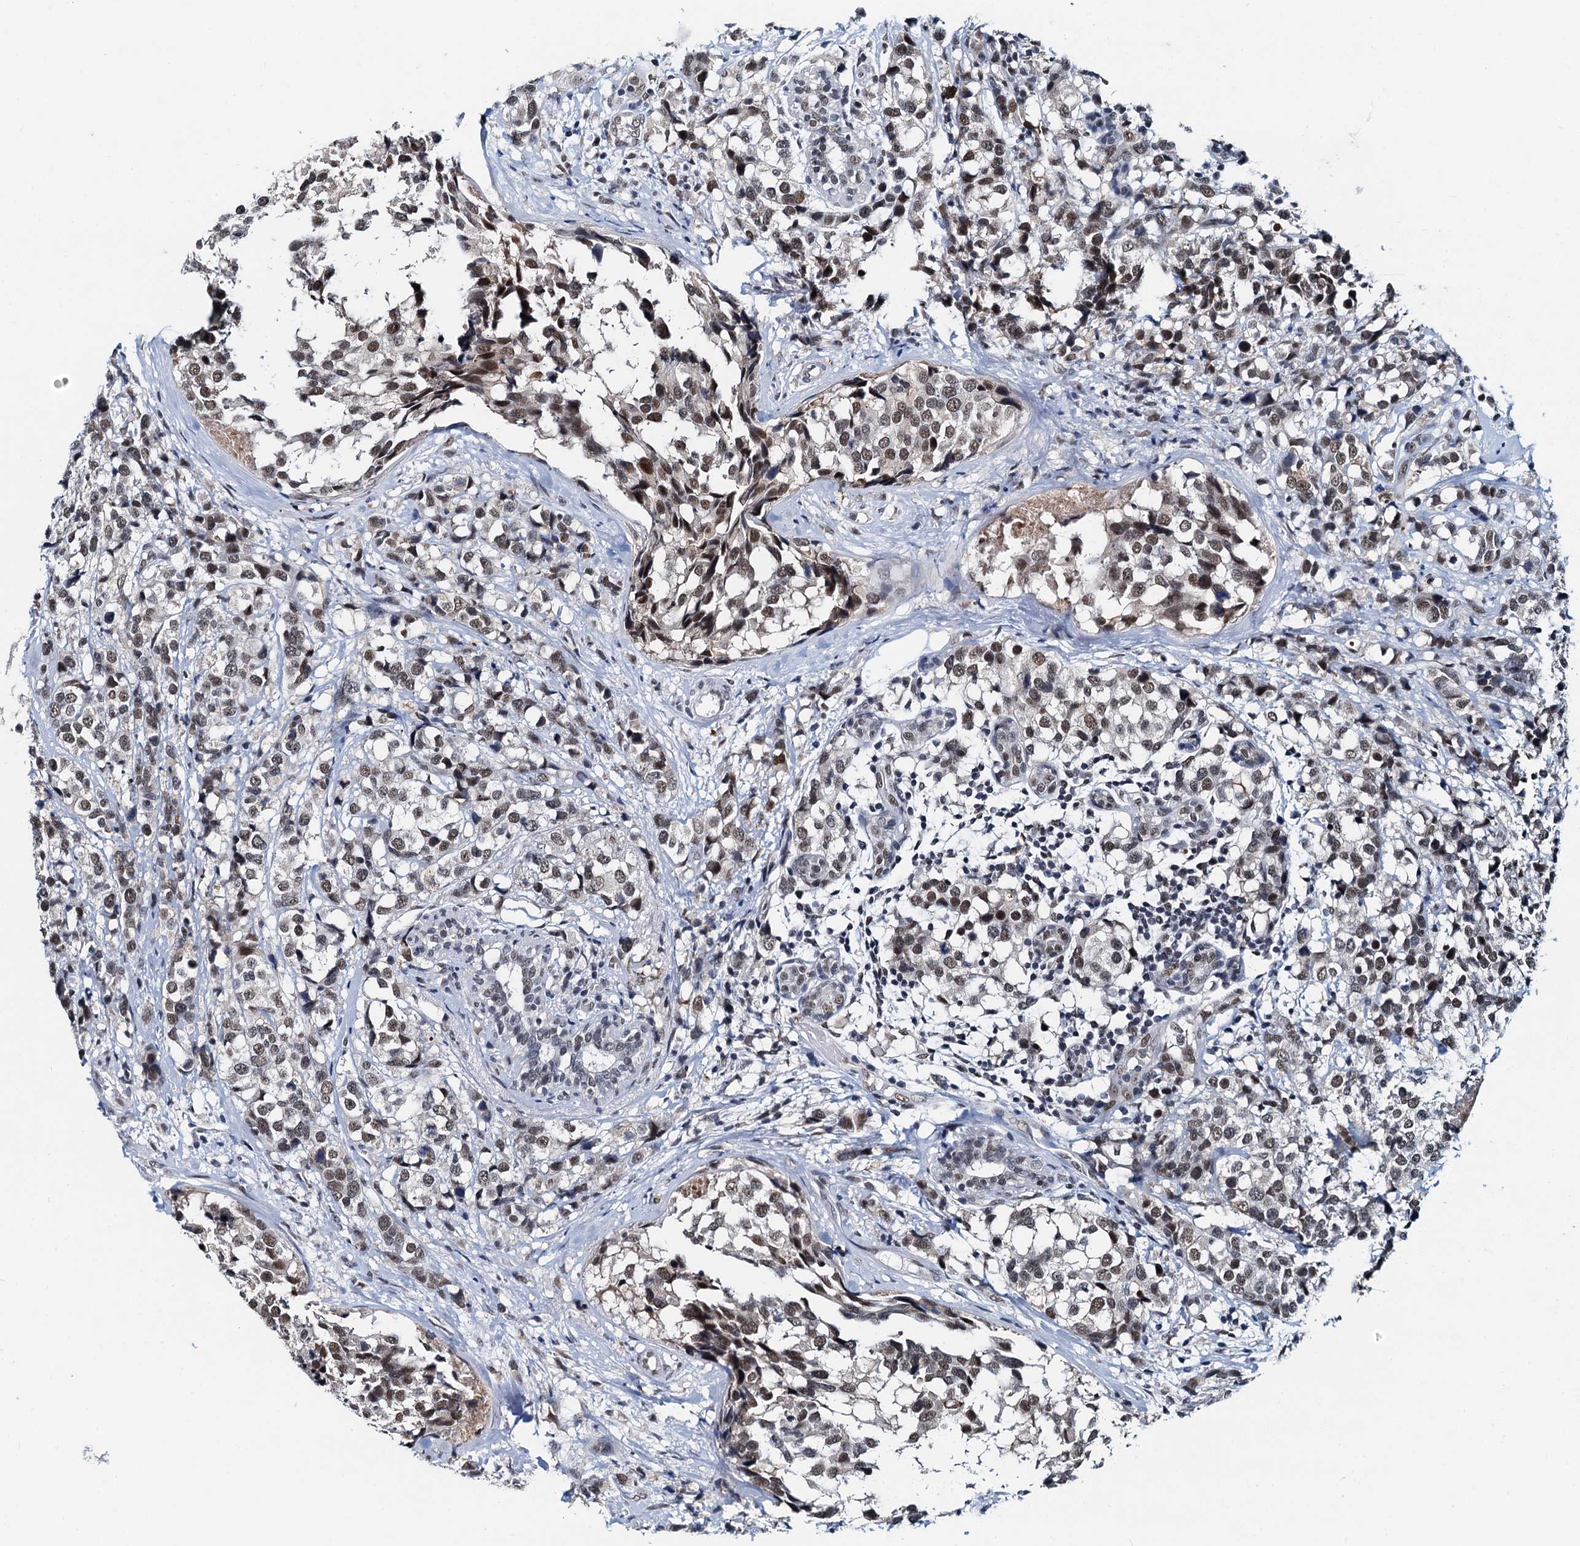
{"staining": {"intensity": "moderate", "quantity": ">75%", "location": "nuclear"}, "tissue": "breast cancer", "cell_type": "Tumor cells", "image_type": "cancer", "snomed": [{"axis": "morphology", "description": "Lobular carcinoma"}, {"axis": "topography", "description": "Breast"}], "caption": "Breast cancer (lobular carcinoma) tissue demonstrates moderate nuclear expression in approximately >75% of tumor cells", "gene": "SNRPD1", "patient": {"sex": "female", "age": 59}}